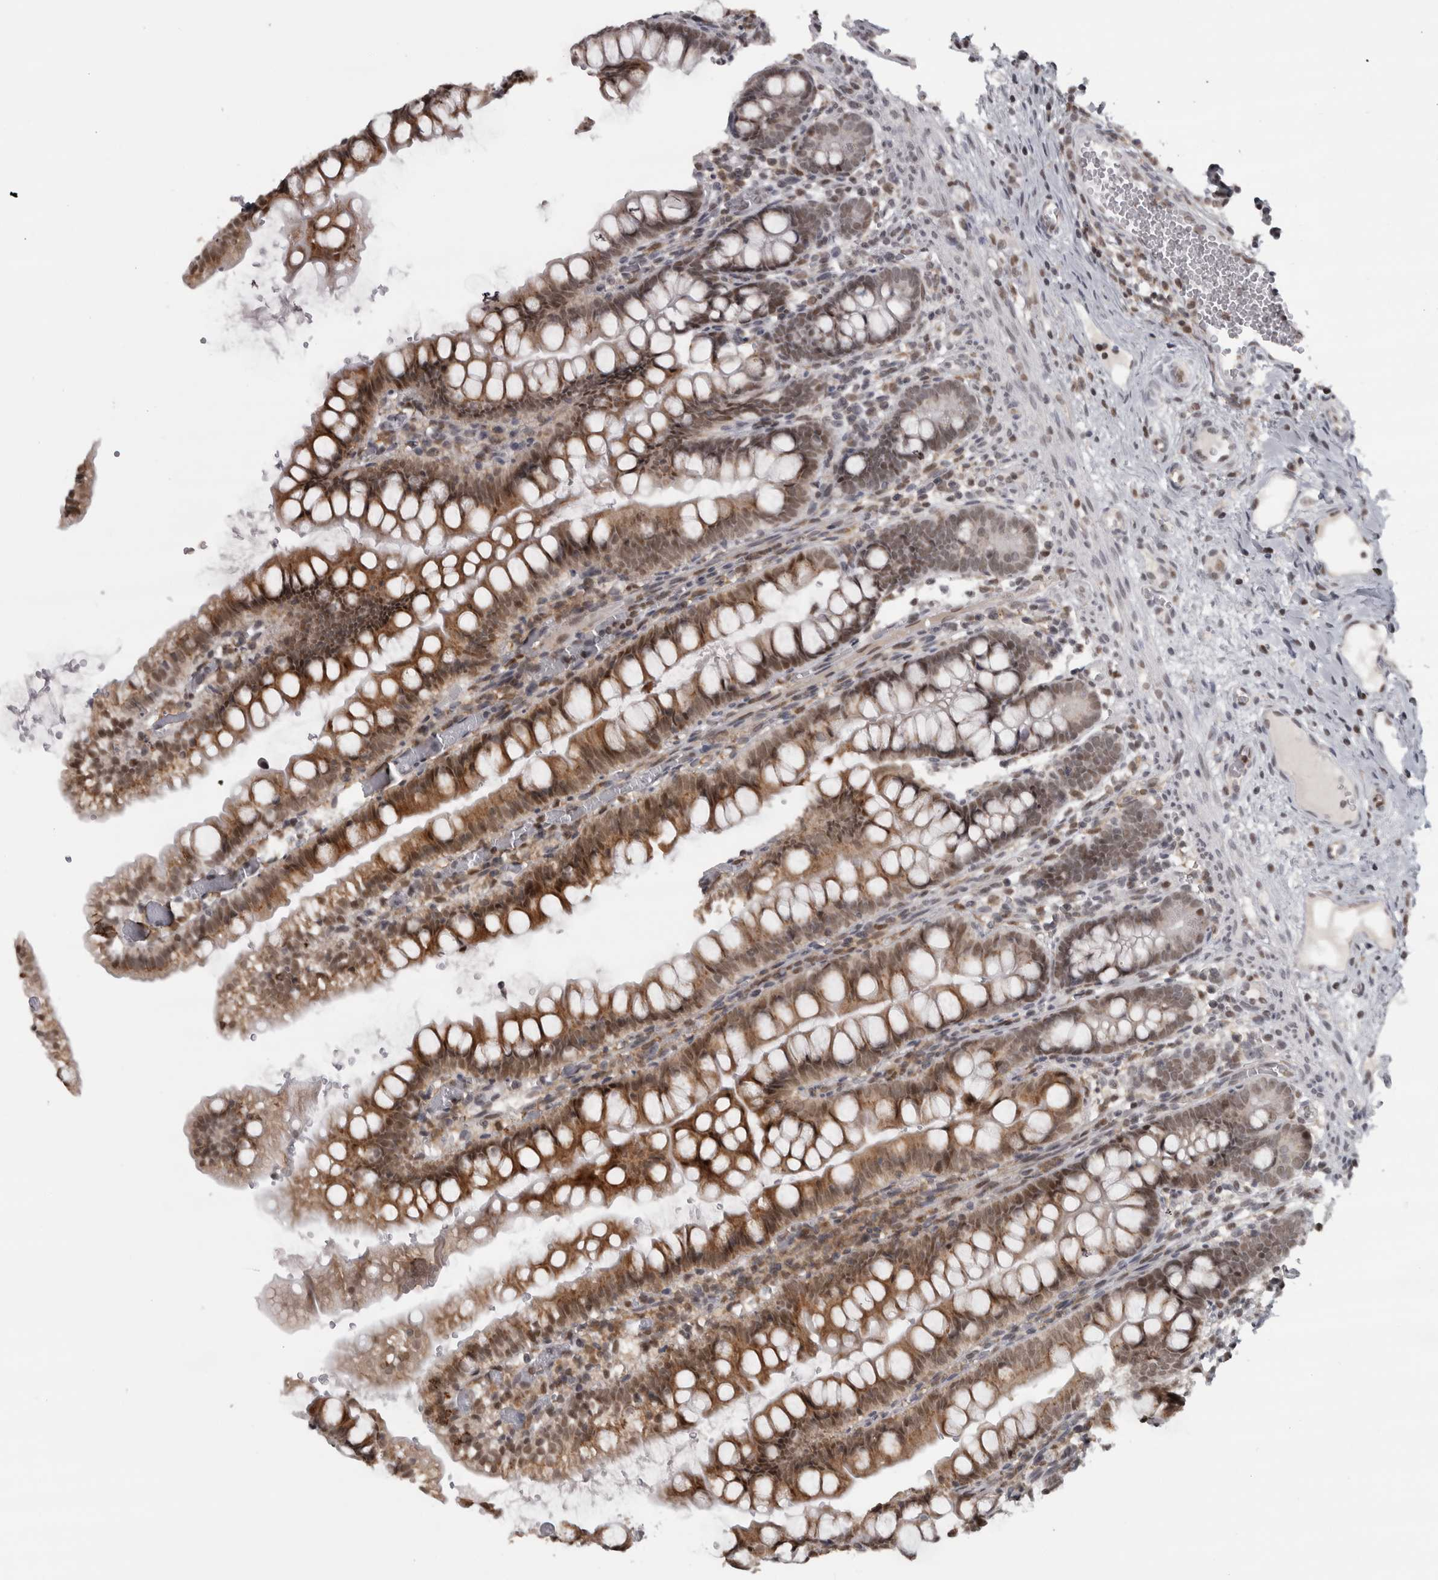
{"staining": {"intensity": "moderate", "quantity": ">75%", "location": "cytoplasmic/membranous,nuclear"}, "tissue": "small intestine", "cell_type": "Glandular cells", "image_type": "normal", "snomed": [{"axis": "morphology", "description": "Normal tissue, NOS"}, {"axis": "morphology", "description": "Developmental malformation"}, {"axis": "topography", "description": "Small intestine"}], "caption": "Immunohistochemical staining of benign small intestine demonstrates moderate cytoplasmic/membranous,nuclear protein expression in approximately >75% of glandular cells.", "gene": "MICU3", "patient": {"sex": "male"}}